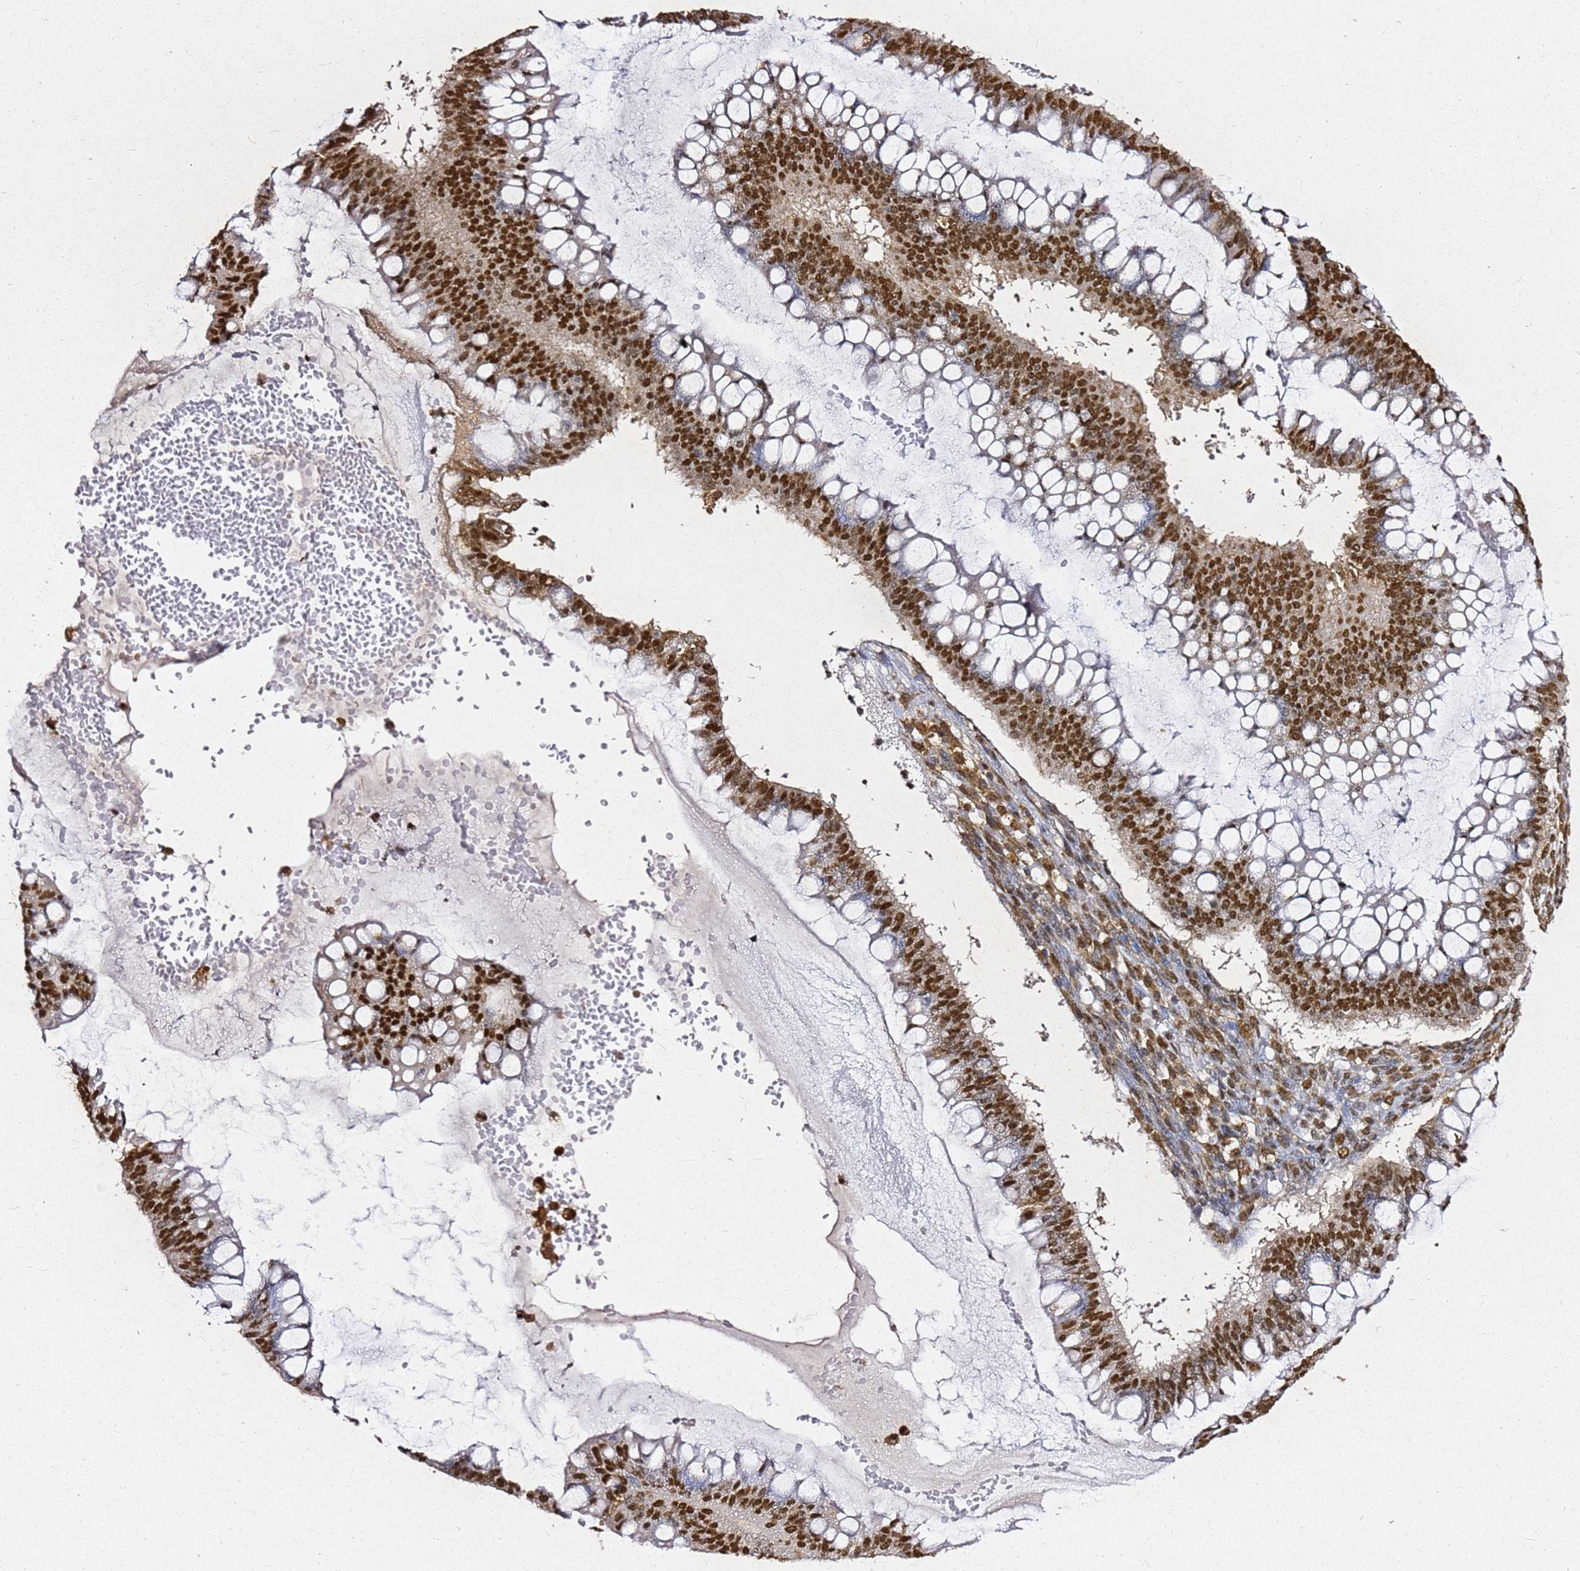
{"staining": {"intensity": "strong", "quantity": ">75%", "location": "nuclear"}, "tissue": "ovarian cancer", "cell_type": "Tumor cells", "image_type": "cancer", "snomed": [{"axis": "morphology", "description": "Cystadenocarcinoma, mucinous, NOS"}, {"axis": "topography", "description": "Ovary"}], "caption": "About >75% of tumor cells in ovarian cancer (mucinous cystadenocarcinoma) exhibit strong nuclear protein positivity as visualized by brown immunohistochemical staining.", "gene": "APEX1", "patient": {"sex": "female", "age": 73}}